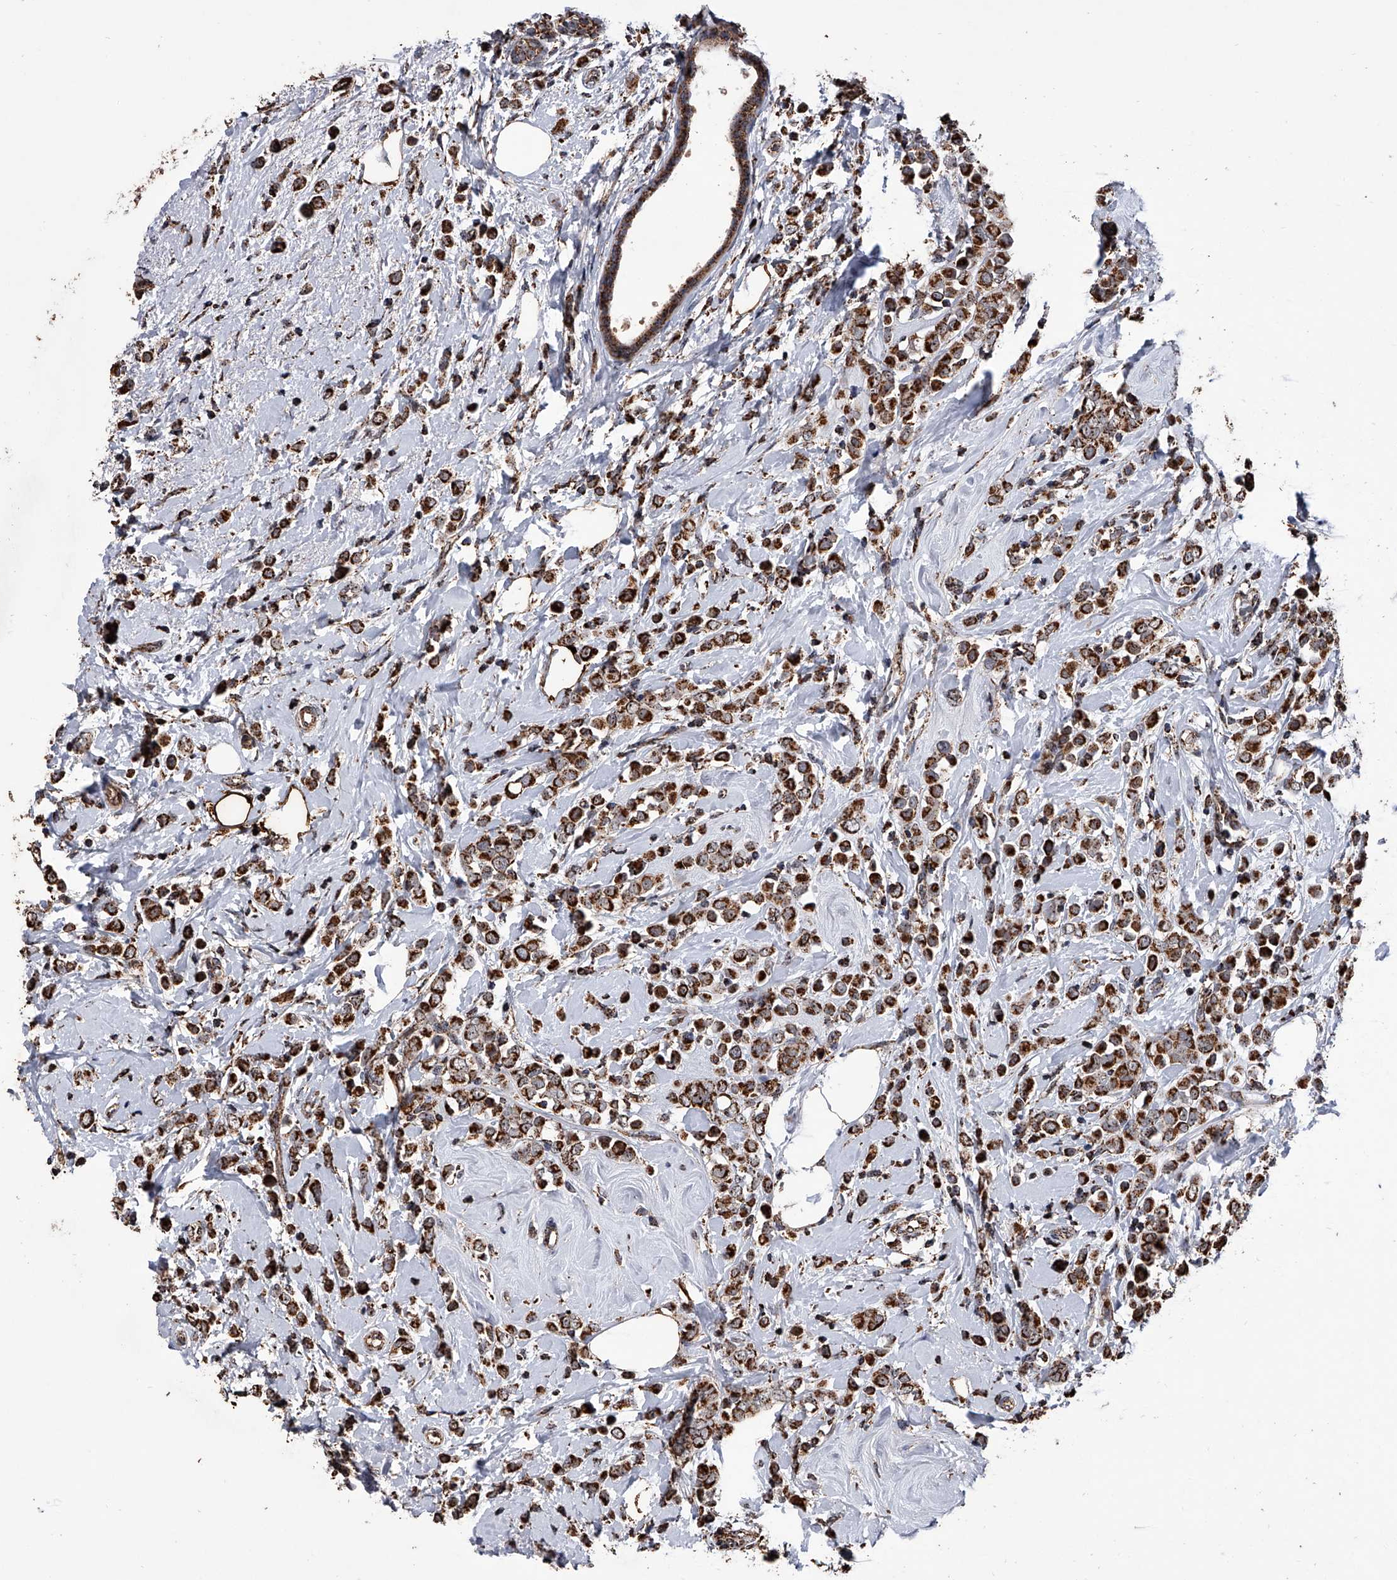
{"staining": {"intensity": "moderate", "quantity": ">75%", "location": "cytoplasmic/membranous"}, "tissue": "breast cancer", "cell_type": "Tumor cells", "image_type": "cancer", "snomed": [{"axis": "morphology", "description": "Lobular carcinoma"}, {"axis": "topography", "description": "Breast"}], "caption": "Immunohistochemistry micrograph of breast lobular carcinoma stained for a protein (brown), which shows medium levels of moderate cytoplasmic/membranous expression in about >75% of tumor cells.", "gene": "SMPDL3A", "patient": {"sex": "female", "age": 47}}